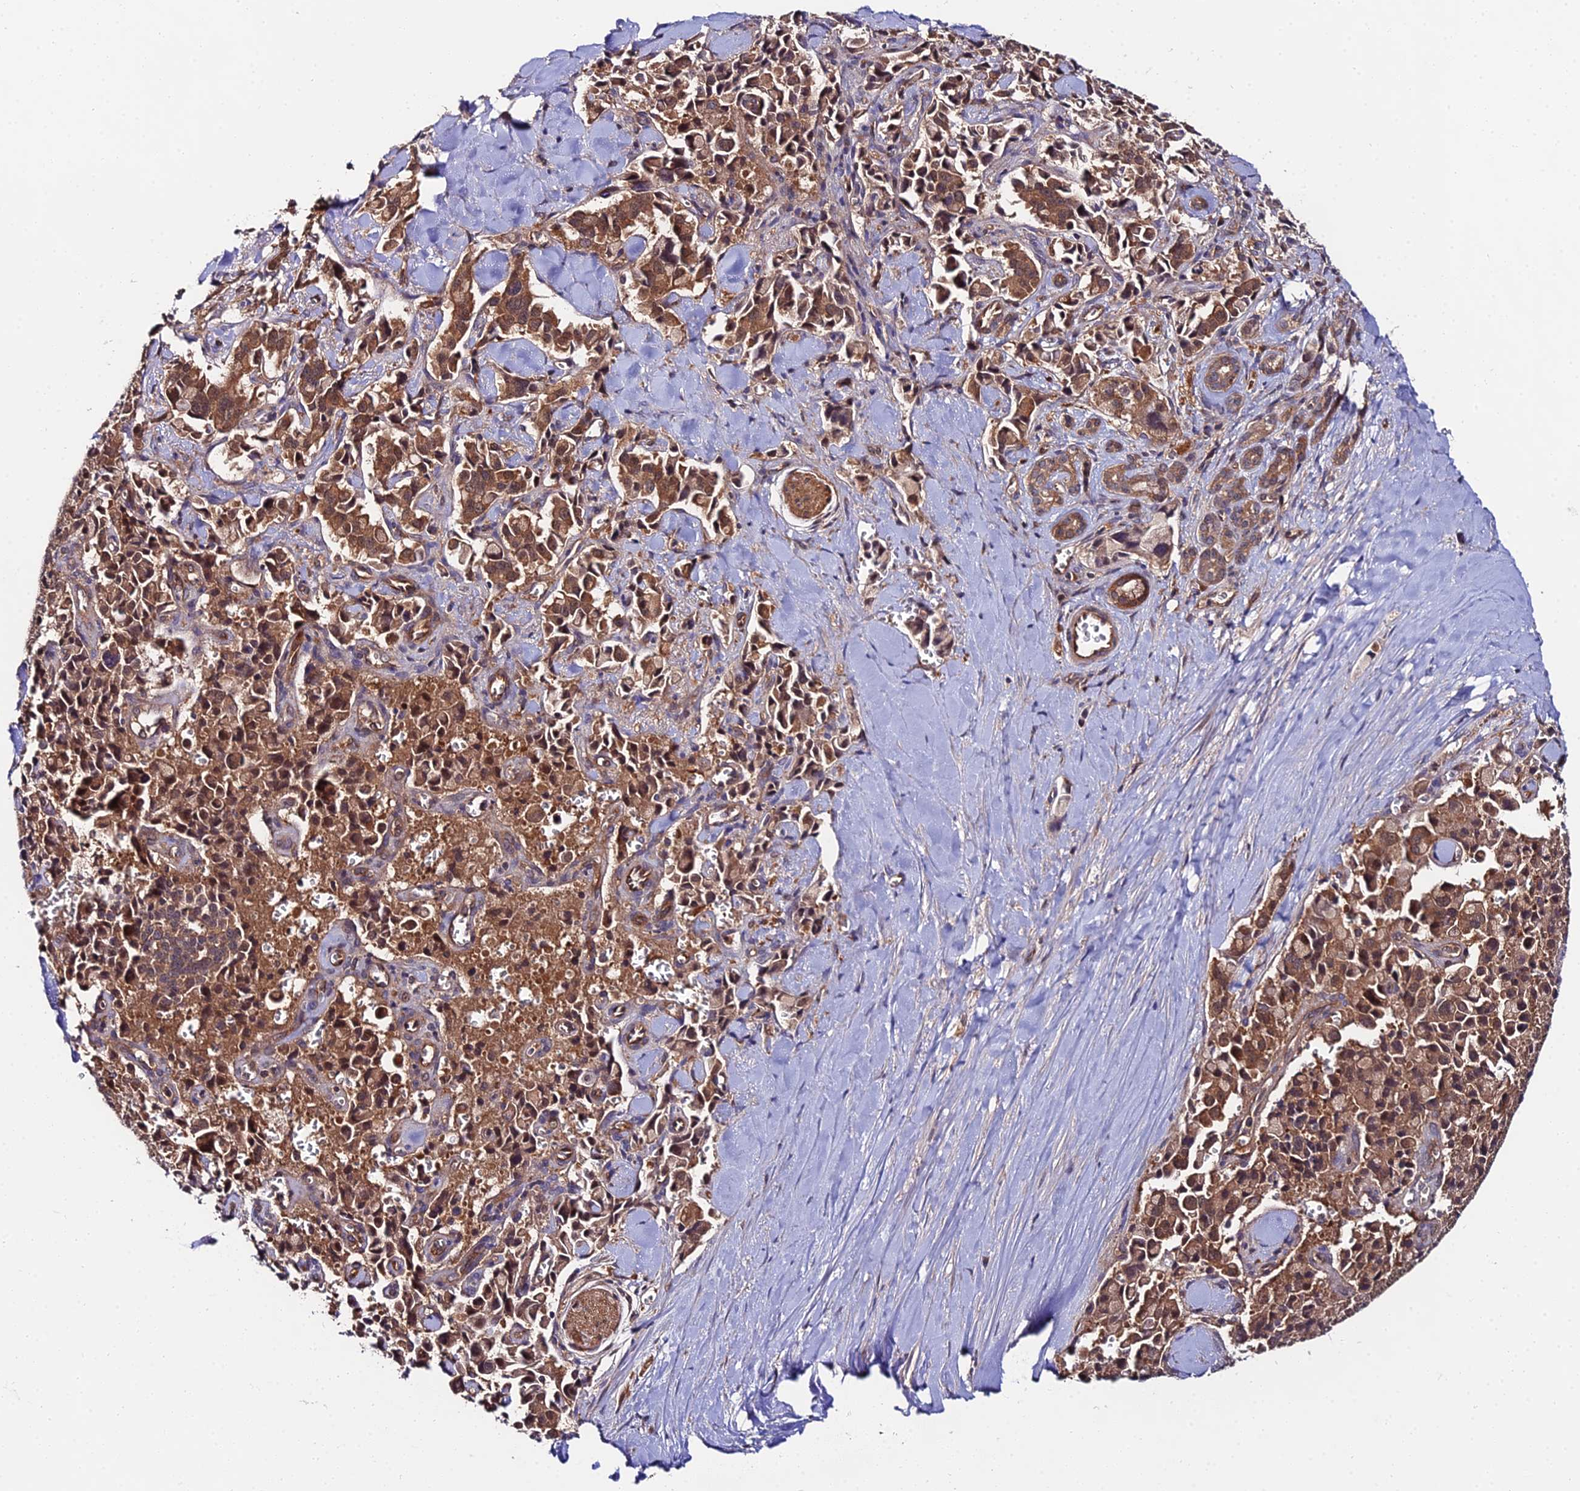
{"staining": {"intensity": "moderate", "quantity": ">75%", "location": "cytoplasmic/membranous,nuclear"}, "tissue": "pancreatic cancer", "cell_type": "Tumor cells", "image_type": "cancer", "snomed": [{"axis": "morphology", "description": "Adenocarcinoma, NOS"}, {"axis": "topography", "description": "Pancreas"}], "caption": "A photomicrograph showing moderate cytoplasmic/membranous and nuclear staining in about >75% of tumor cells in adenocarcinoma (pancreatic), as visualized by brown immunohistochemical staining.", "gene": "PPP2R2C", "patient": {"sex": "male", "age": 65}}